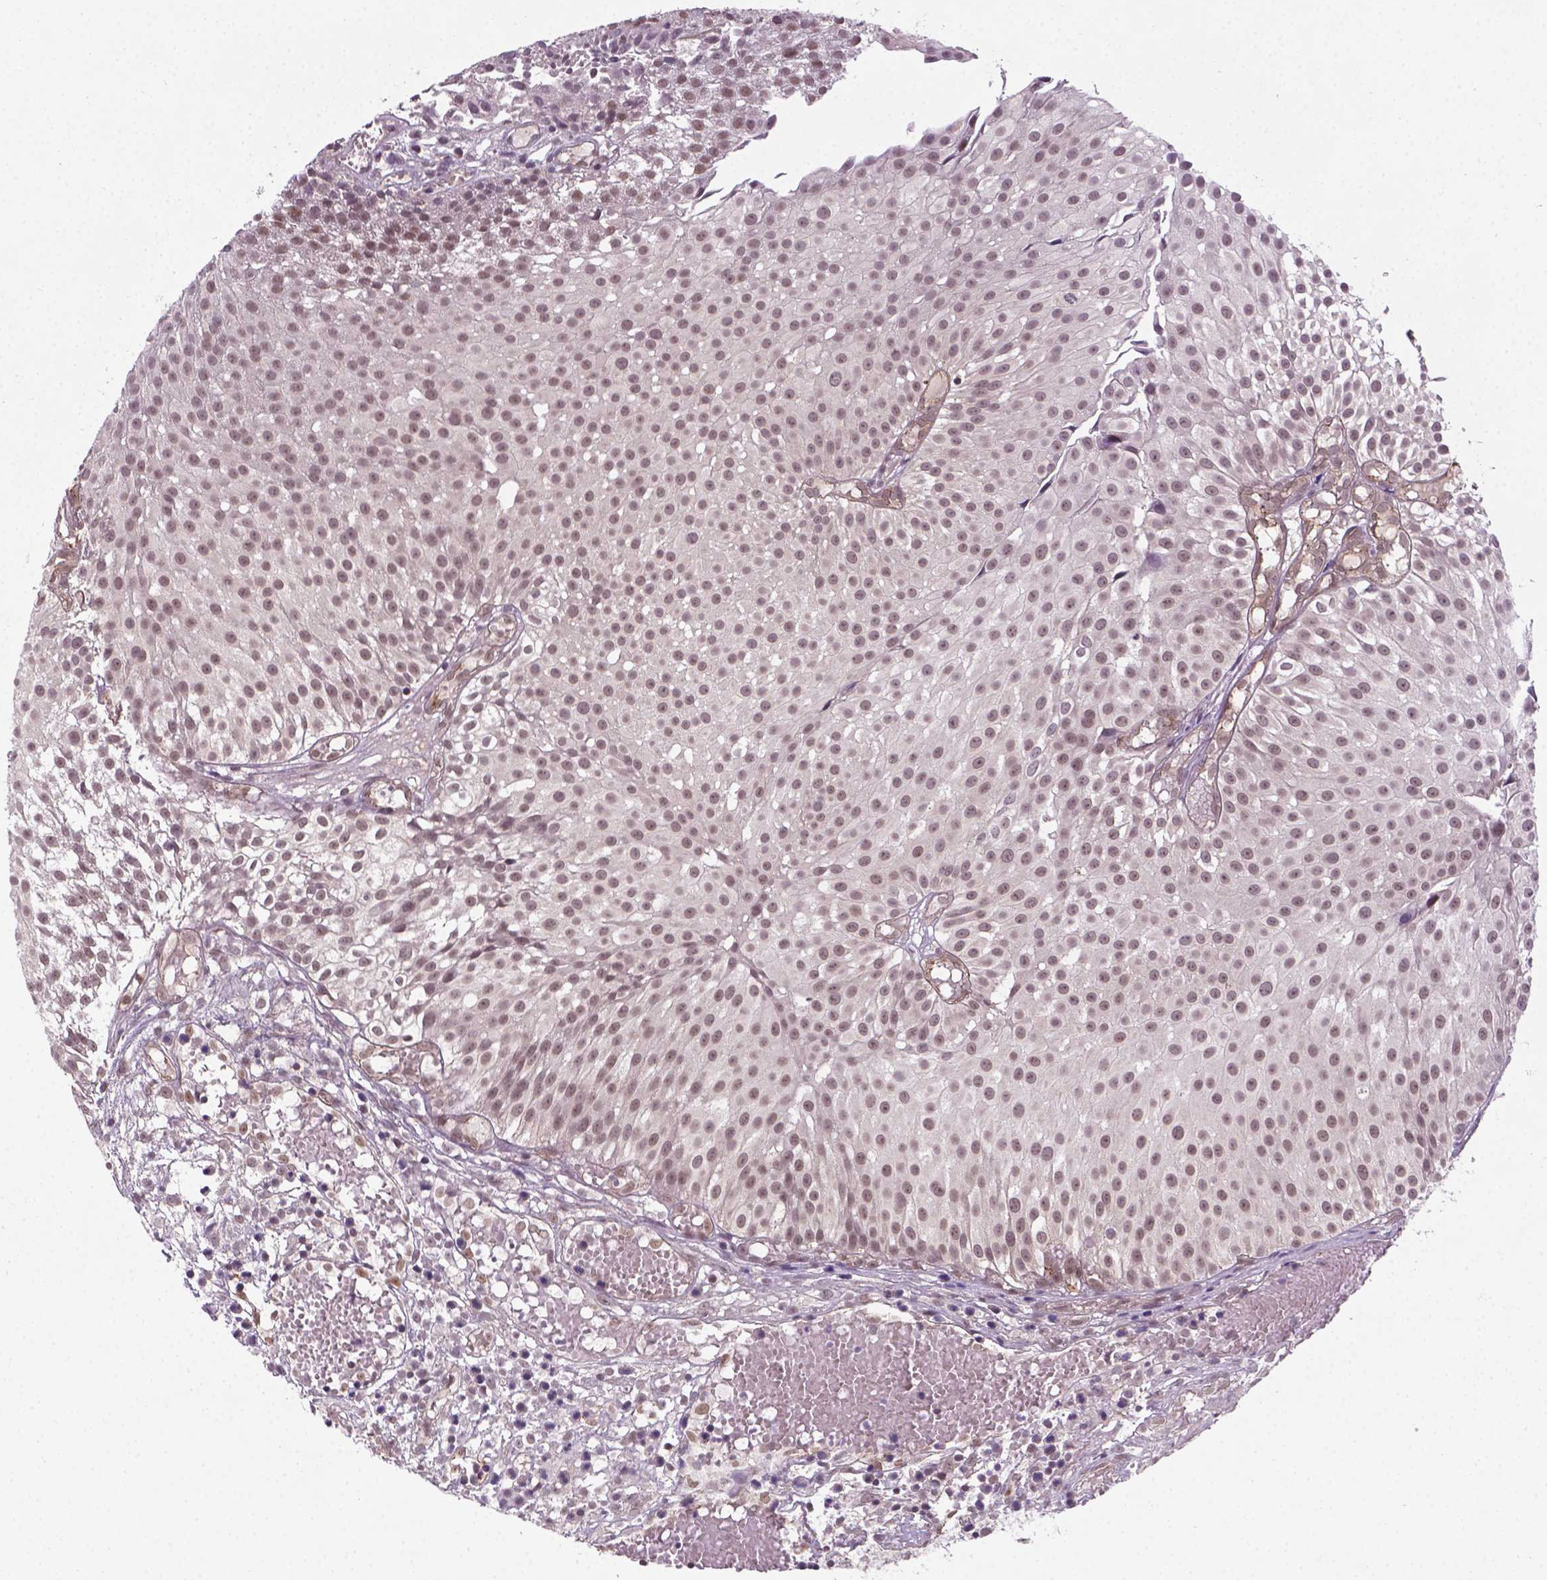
{"staining": {"intensity": "moderate", "quantity": ">75%", "location": "nuclear"}, "tissue": "urothelial cancer", "cell_type": "Tumor cells", "image_type": "cancer", "snomed": [{"axis": "morphology", "description": "Urothelial carcinoma, Low grade"}, {"axis": "topography", "description": "Urinary bladder"}], "caption": "The histopathology image shows immunohistochemical staining of low-grade urothelial carcinoma. There is moderate nuclear expression is appreciated in about >75% of tumor cells. The staining was performed using DAB, with brown indicating positive protein expression. Nuclei are stained blue with hematoxylin.", "gene": "ANKRD54", "patient": {"sex": "male", "age": 79}}